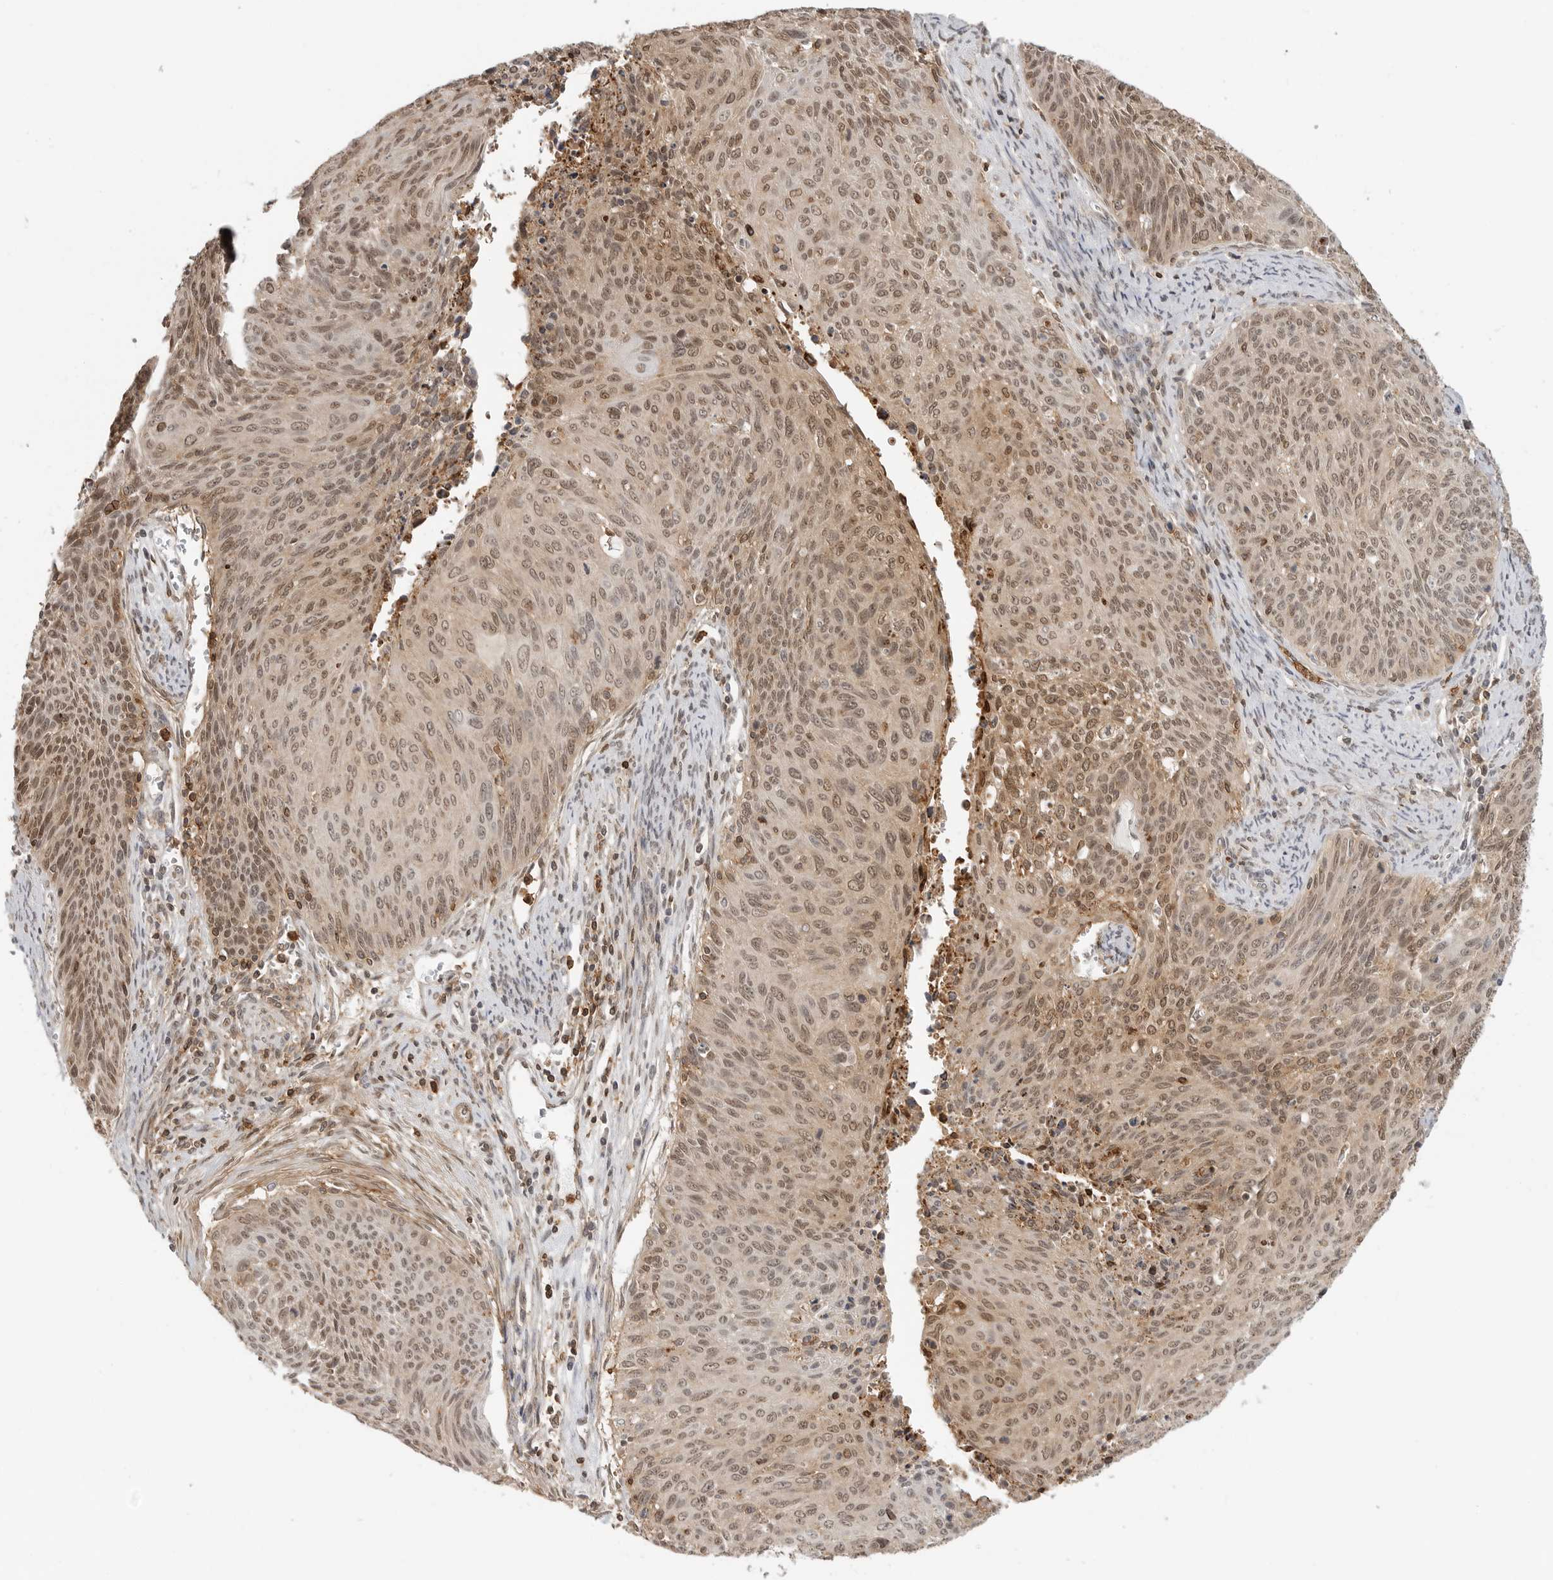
{"staining": {"intensity": "moderate", "quantity": ">75%", "location": "cytoplasmic/membranous,nuclear"}, "tissue": "cervical cancer", "cell_type": "Tumor cells", "image_type": "cancer", "snomed": [{"axis": "morphology", "description": "Squamous cell carcinoma, NOS"}, {"axis": "topography", "description": "Cervix"}], "caption": "Human squamous cell carcinoma (cervical) stained with a brown dye reveals moderate cytoplasmic/membranous and nuclear positive positivity in about >75% of tumor cells.", "gene": "ANXA11", "patient": {"sex": "female", "age": 55}}